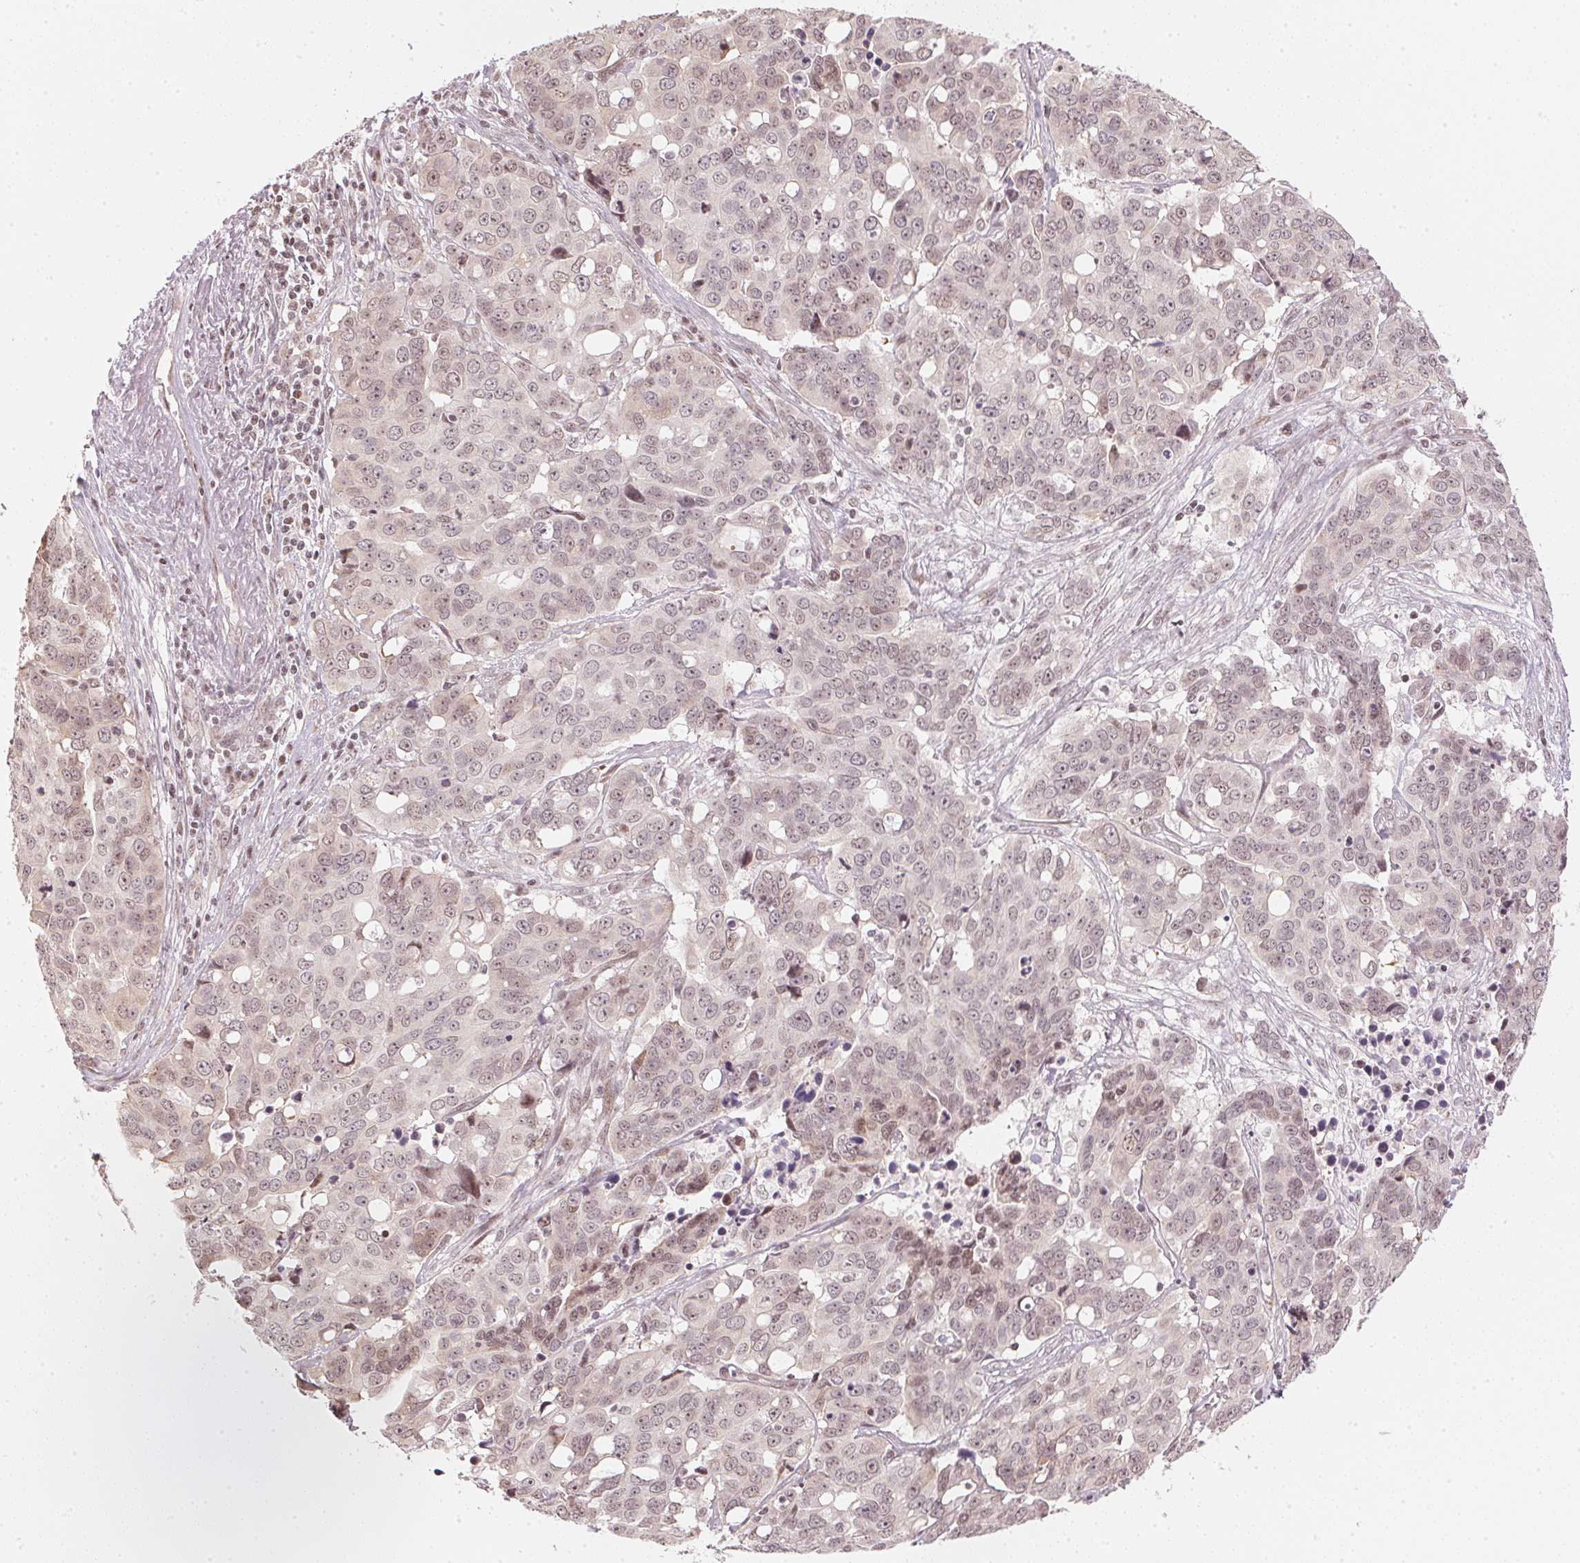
{"staining": {"intensity": "weak", "quantity": "25%-75%", "location": "cytoplasmic/membranous,nuclear"}, "tissue": "ovarian cancer", "cell_type": "Tumor cells", "image_type": "cancer", "snomed": [{"axis": "morphology", "description": "Carcinoma, endometroid"}, {"axis": "topography", "description": "Ovary"}], "caption": "Immunohistochemical staining of human endometroid carcinoma (ovarian) reveals low levels of weak cytoplasmic/membranous and nuclear positivity in about 25%-75% of tumor cells.", "gene": "KAT6A", "patient": {"sex": "female", "age": 78}}